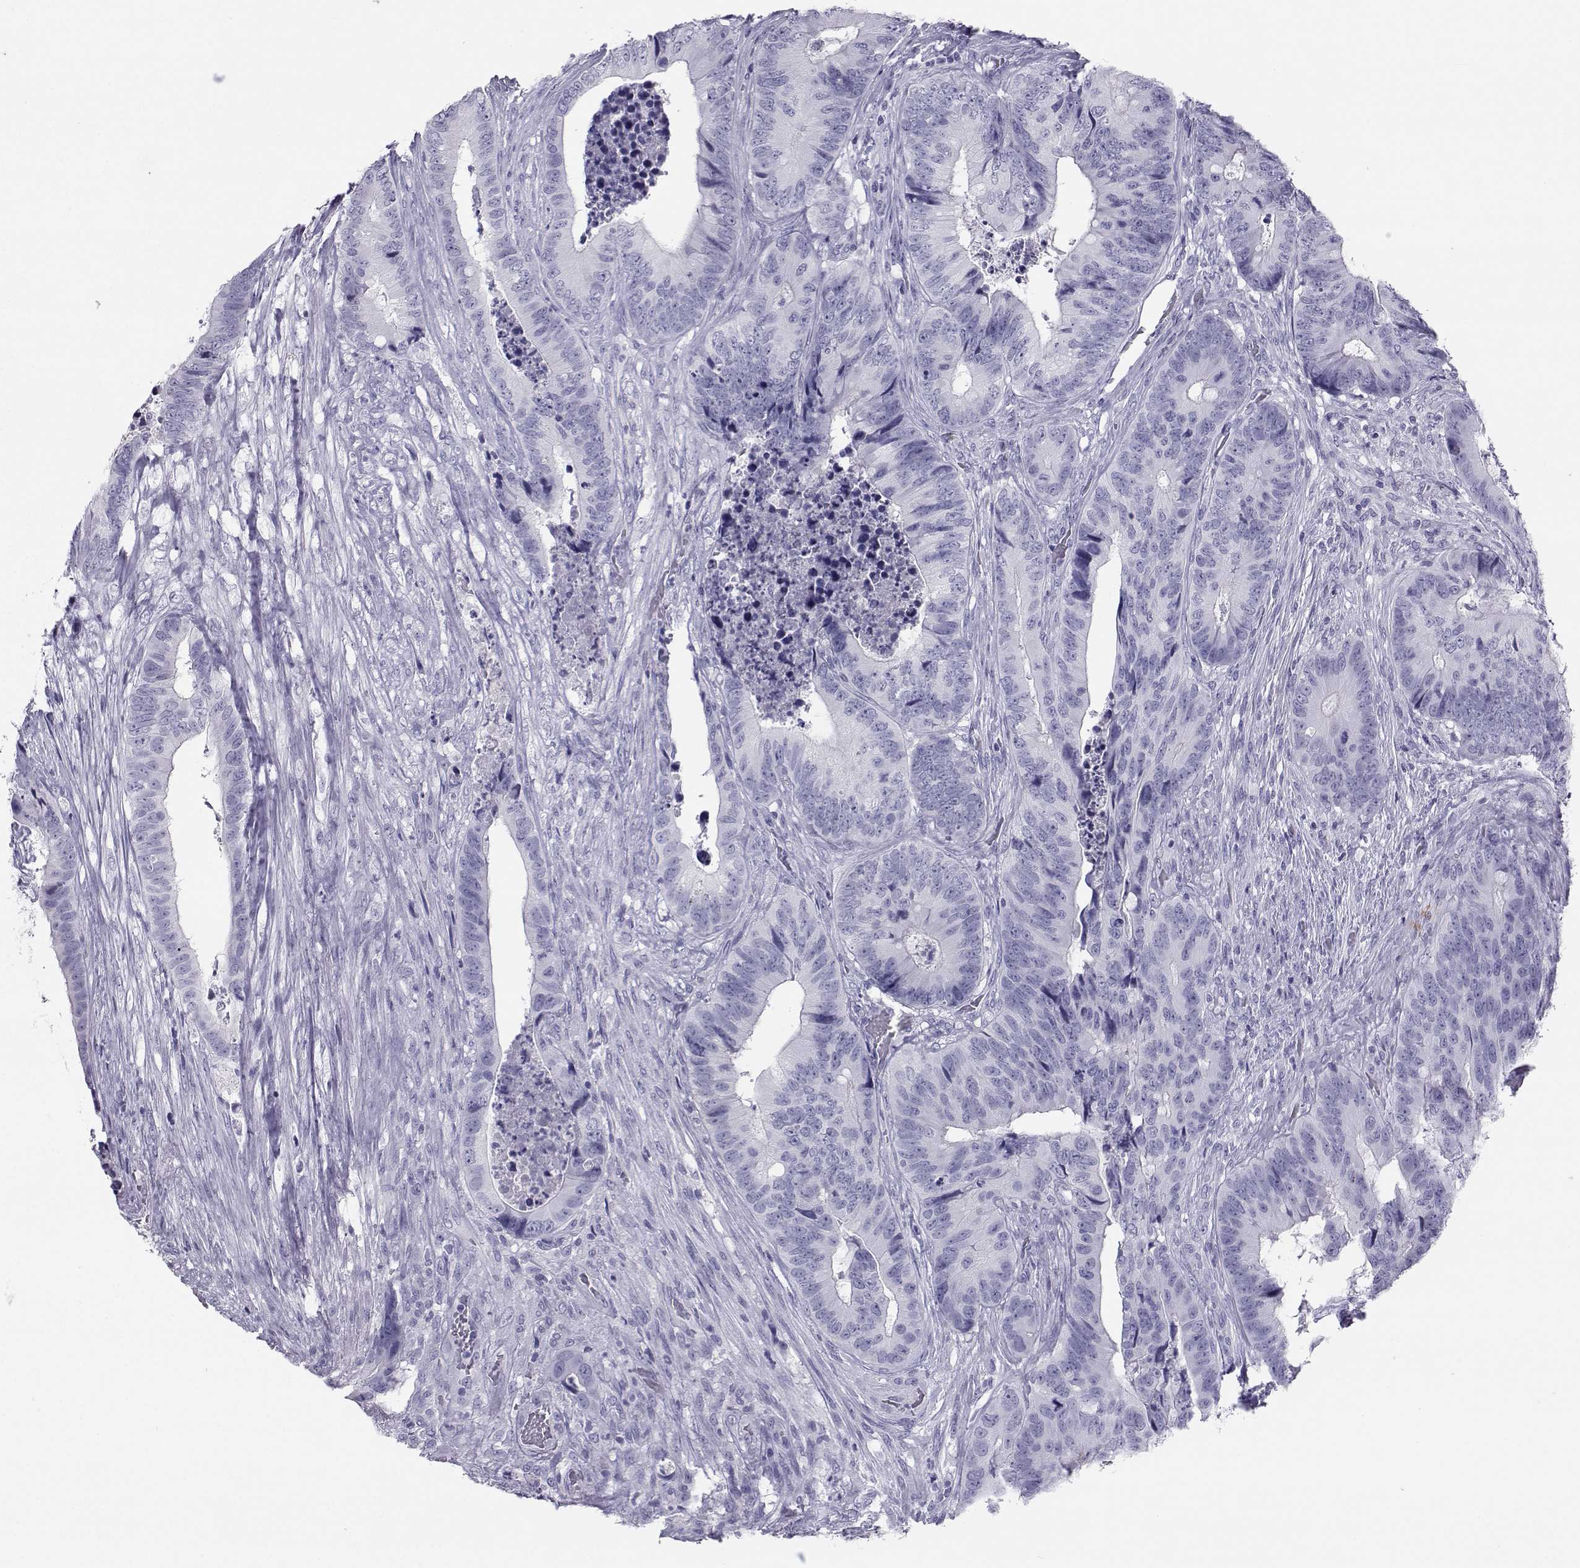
{"staining": {"intensity": "negative", "quantity": "none", "location": "none"}, "tissue": "colorectal cancer", "cell_type": "Tumor cells", "image_type": "cancer", "snomed": [{"axis": "morphology", "description": "Adenocarcinoma, NOS"}, {"axis": "topography", "description": "Colon"}], "caption": "This photomicrograph is of colorectal cancer (adenocarcinoma) stained with immunohistochemistry (IHC) to label a protein in brown with the nuclei are counter-stained blue. There is no positivity in tumor cells.", "gene": "SST", "patient": {"sex": "male", "age": 84}}